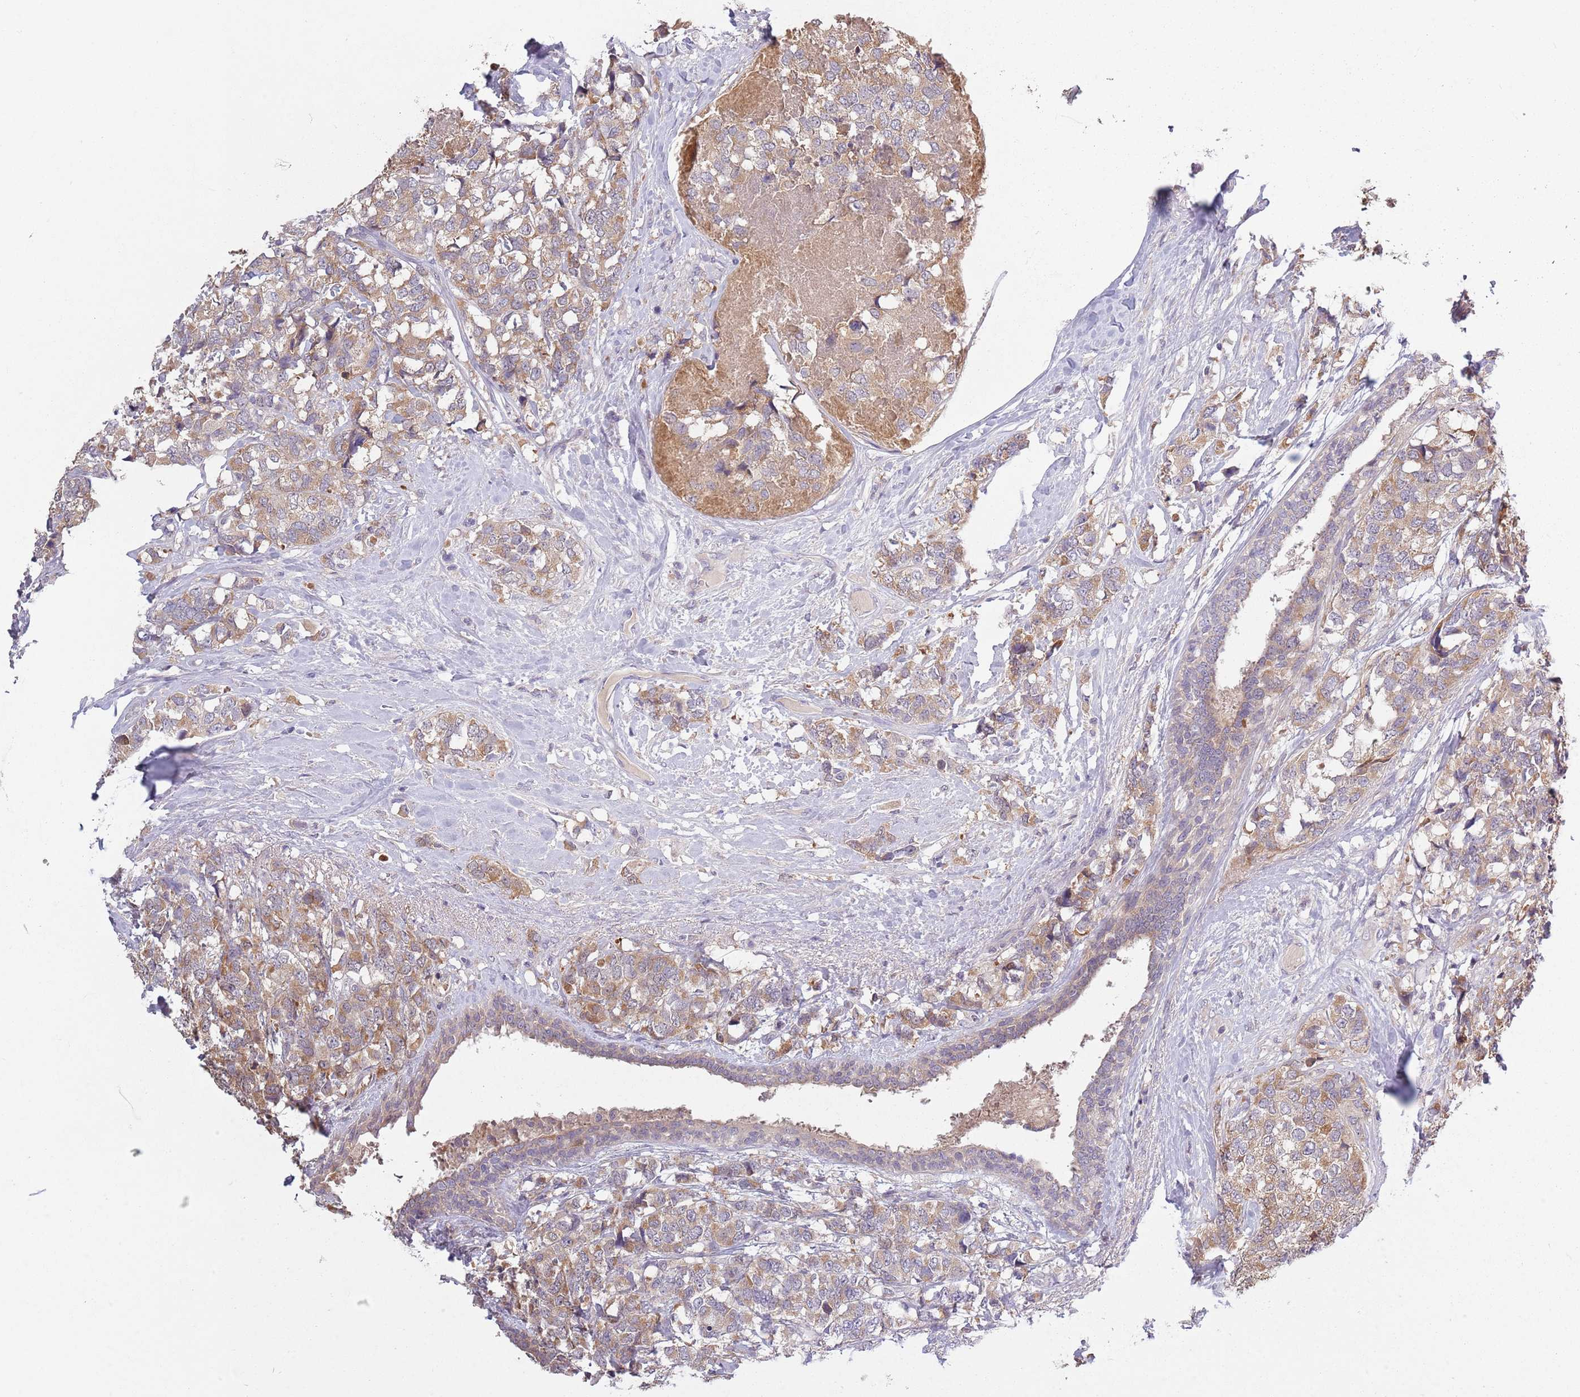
{"staining": {"intensity": "moderate", "quantity": "25%-75%", "location": "cytoplasmic/membranous"}, "tissue": "breast cancer", "cell_type": "Tumor cells", "image_type": "cancer", "snomed": [{"axis": "morphology", "description": "Lobular carcinoma"}, {"axis": "topography", "description": "Breast"}], "caption": "Immunohistochemistry staining of breast cancer, which demonstrates medium levels of moderate cytoplasmic/membranous expression in about 25%-75% of tumor cells indicating moderate cytoplasmic/membranous protein expression. The staining was performed using DAB (3,3'-diaminobenzidine) (brown) for protein detection and nuclei were counterstained in hematoxylin (blue).", "gene": "COQ5", "patient": {"sex": "female", "age": 59}}